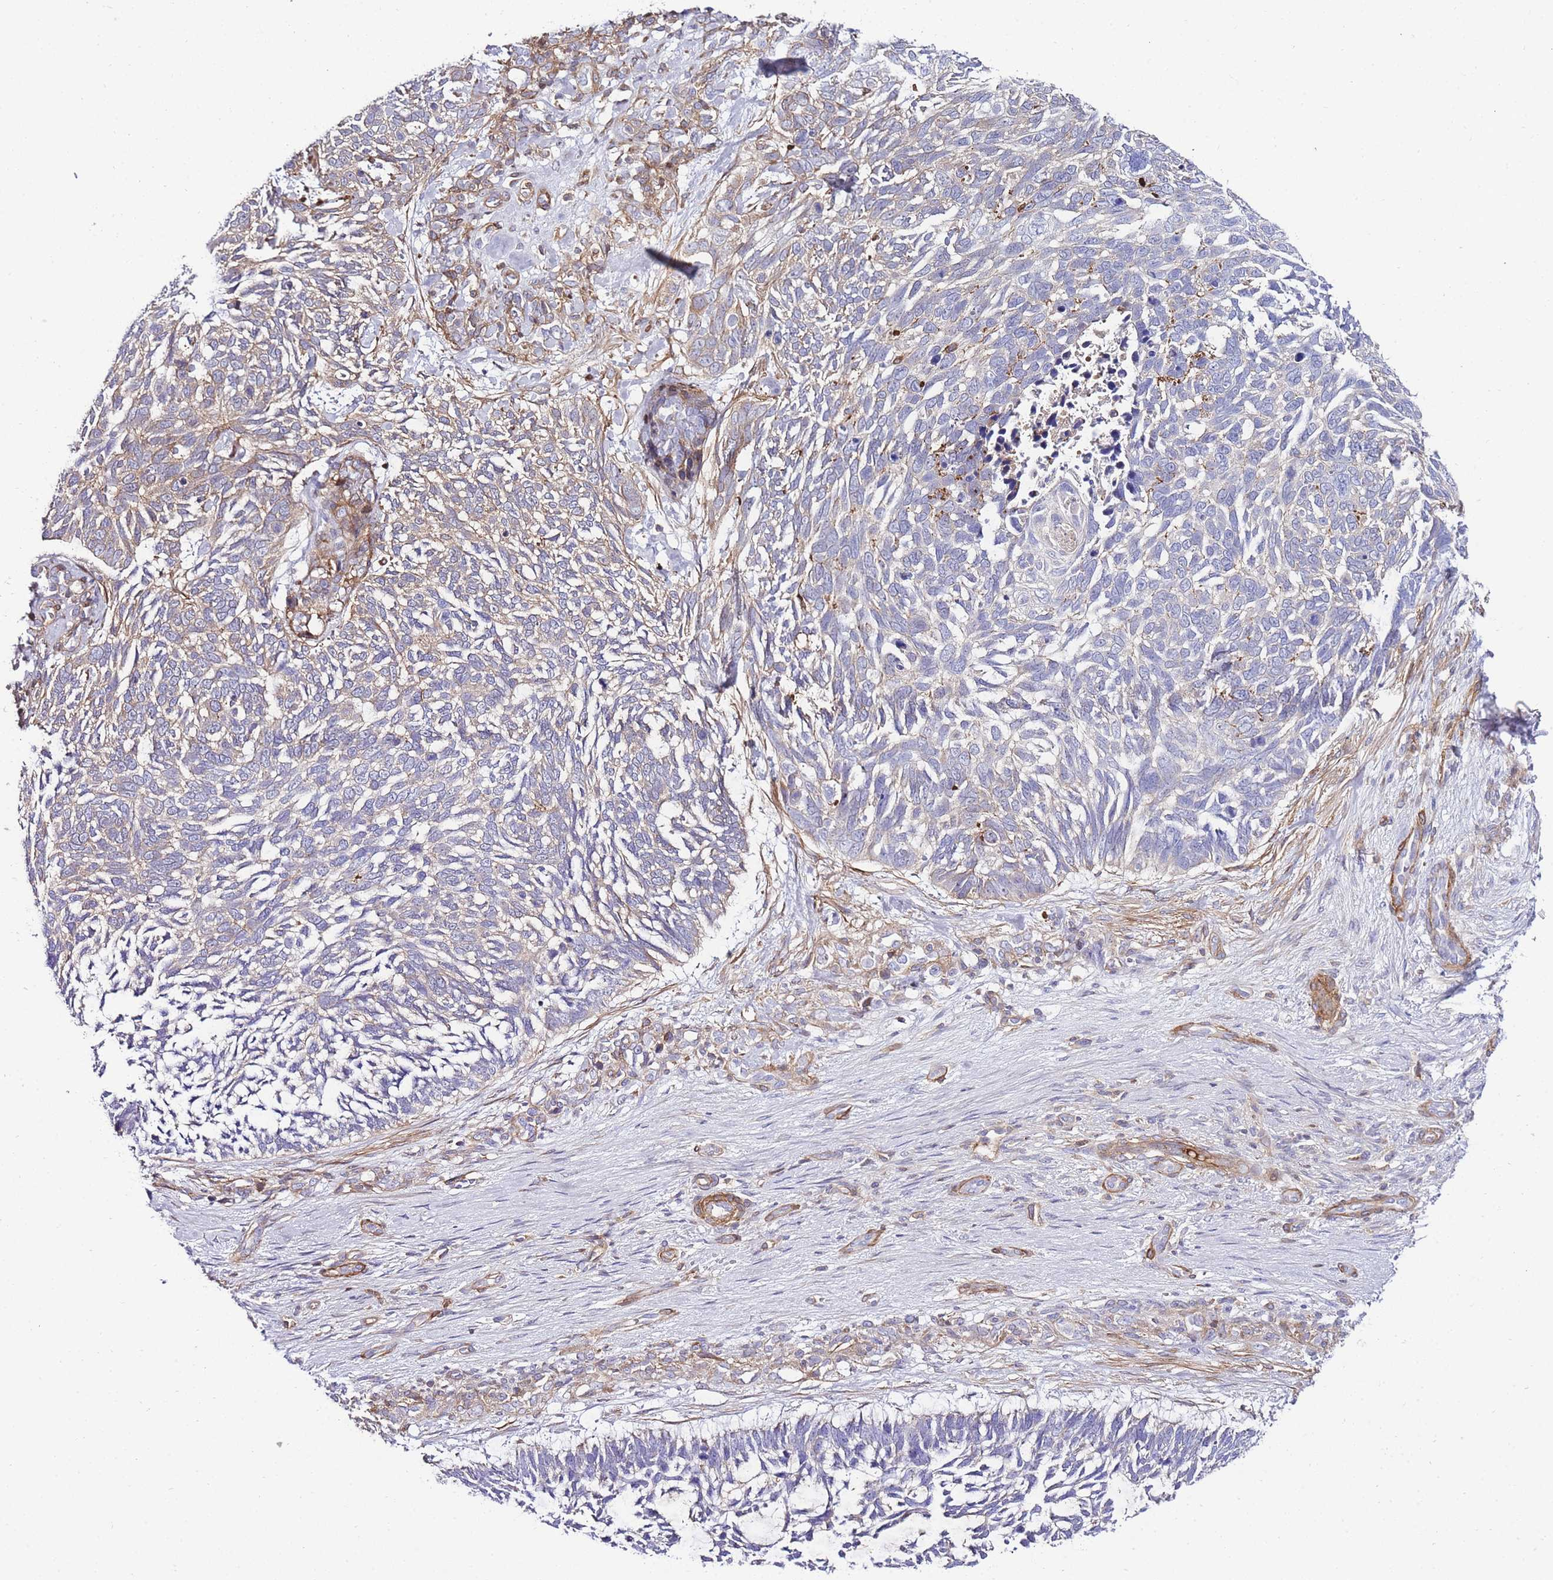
{"staining": {"intensity": "negative", "quantity": "none", "location": "none"}, "tissue": "skin cancer", "cell_type": "Tumor cells", "image_type": "cancer", "snomed": [{"axis": "morphology", "description": "Basal cell carcinoma"}, {"axis": "topography", "description": "Skin"}], "caption": "Image shows no protein staining in tumor cells of skin cancer tissue.", "gene": "FBN3", "patient": {"sex": "male", "age": 88}}